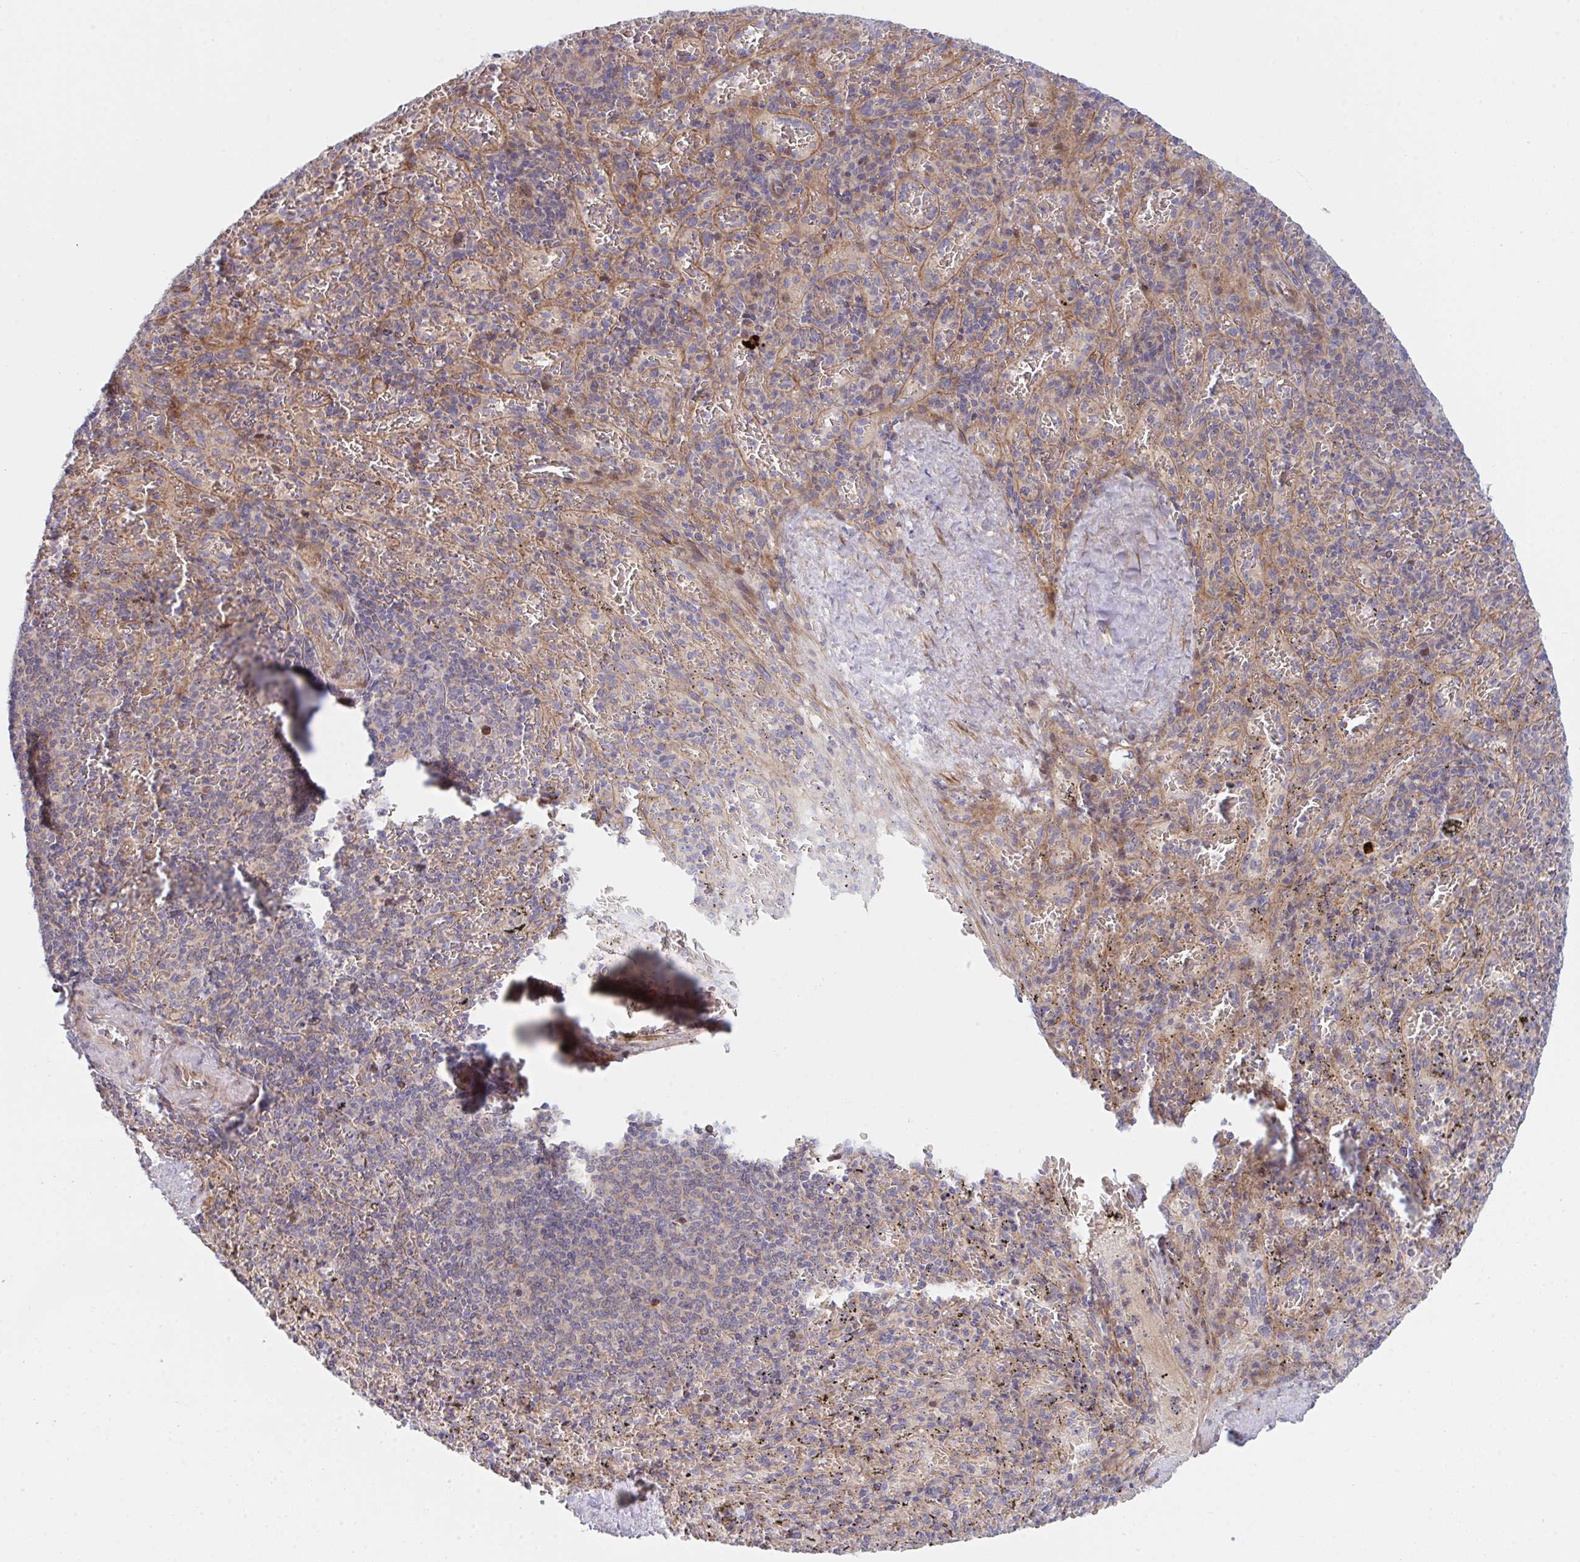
{"staining": {"intensity": "negative", "quantity": "none", "location": "none"}, "tissue": "spleen", "cell_type": "Cells in red pulp", "image_type": "normal", "snomed": [{"axis": "morphology", "description": "Normal tissue, NOS"}, {"axis": "topography", "description": "Spleen"}], "caption": "This is a photomicrograph of immunohistochemistry staining of normal spleen, which shows no staining in cells in red pulp.", "gene": "TNFSF4", "patient": {"sex": "male", "age": 57}}